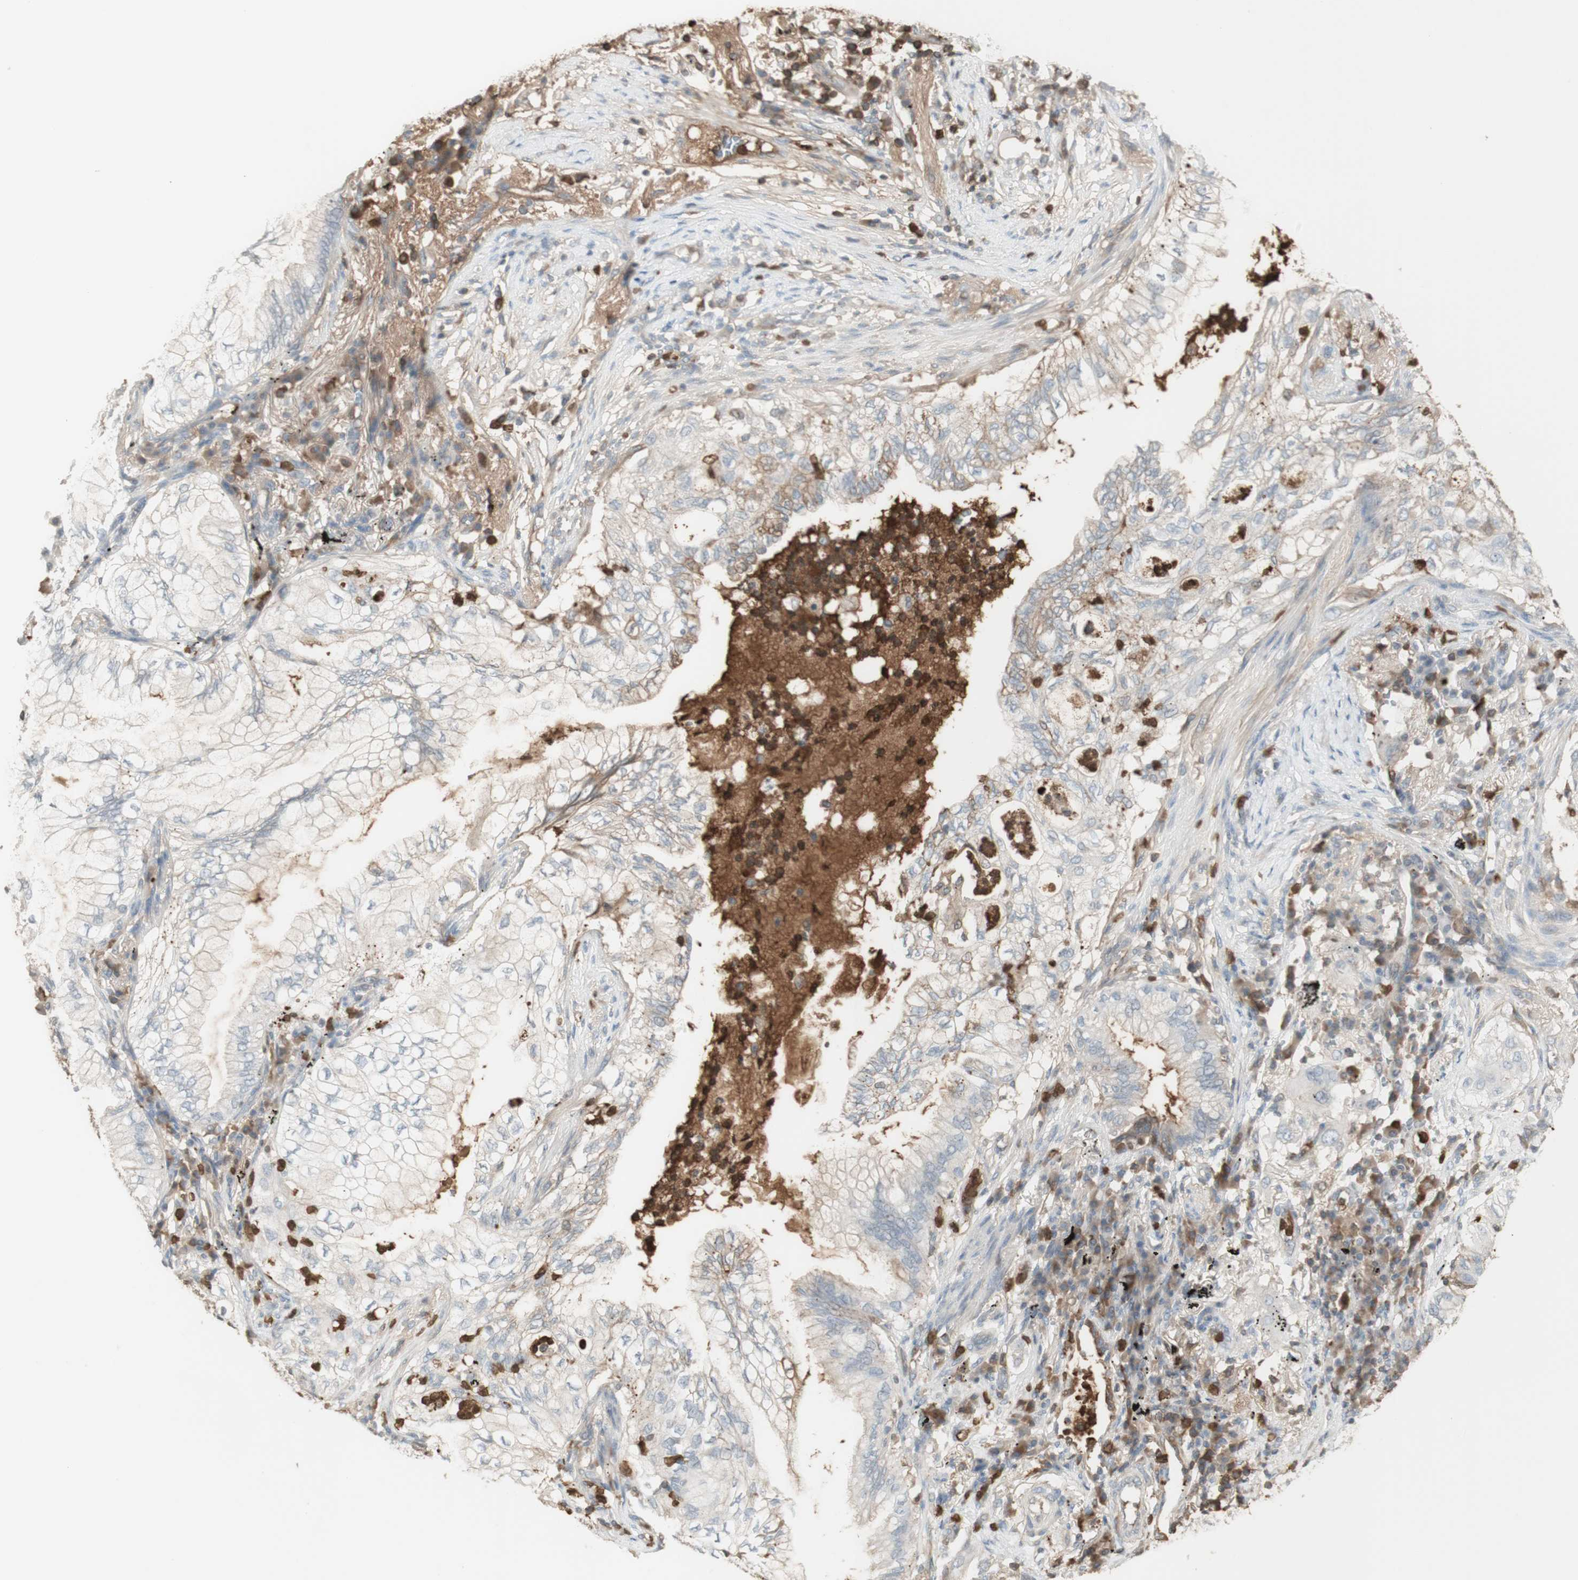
{"staining": {"intensity": "weak", "quantity": "<25%", "location": "cytoplasmic/membranous"}, "tissue": "lung cancer", "cell_type": "Tumor cells", "image_type": "cancer", "snomed": [{"axis": "morphology", "description": "Normal tissue, NOS"}, {"axis": "morphology", "description": "Adenocarcinoma, NOS"}, {"axis": "topography", "description": "Bronchus"}, {"axis": "topography", "description": "Lung"}], "caption": "An immunohistochemistry (IHC) photomicrograph of lung cancer is shown. There is no staining in tumor cells of lung cancer.", "gene": "NID1", "patient": {"sex": "female", "age": 70}}